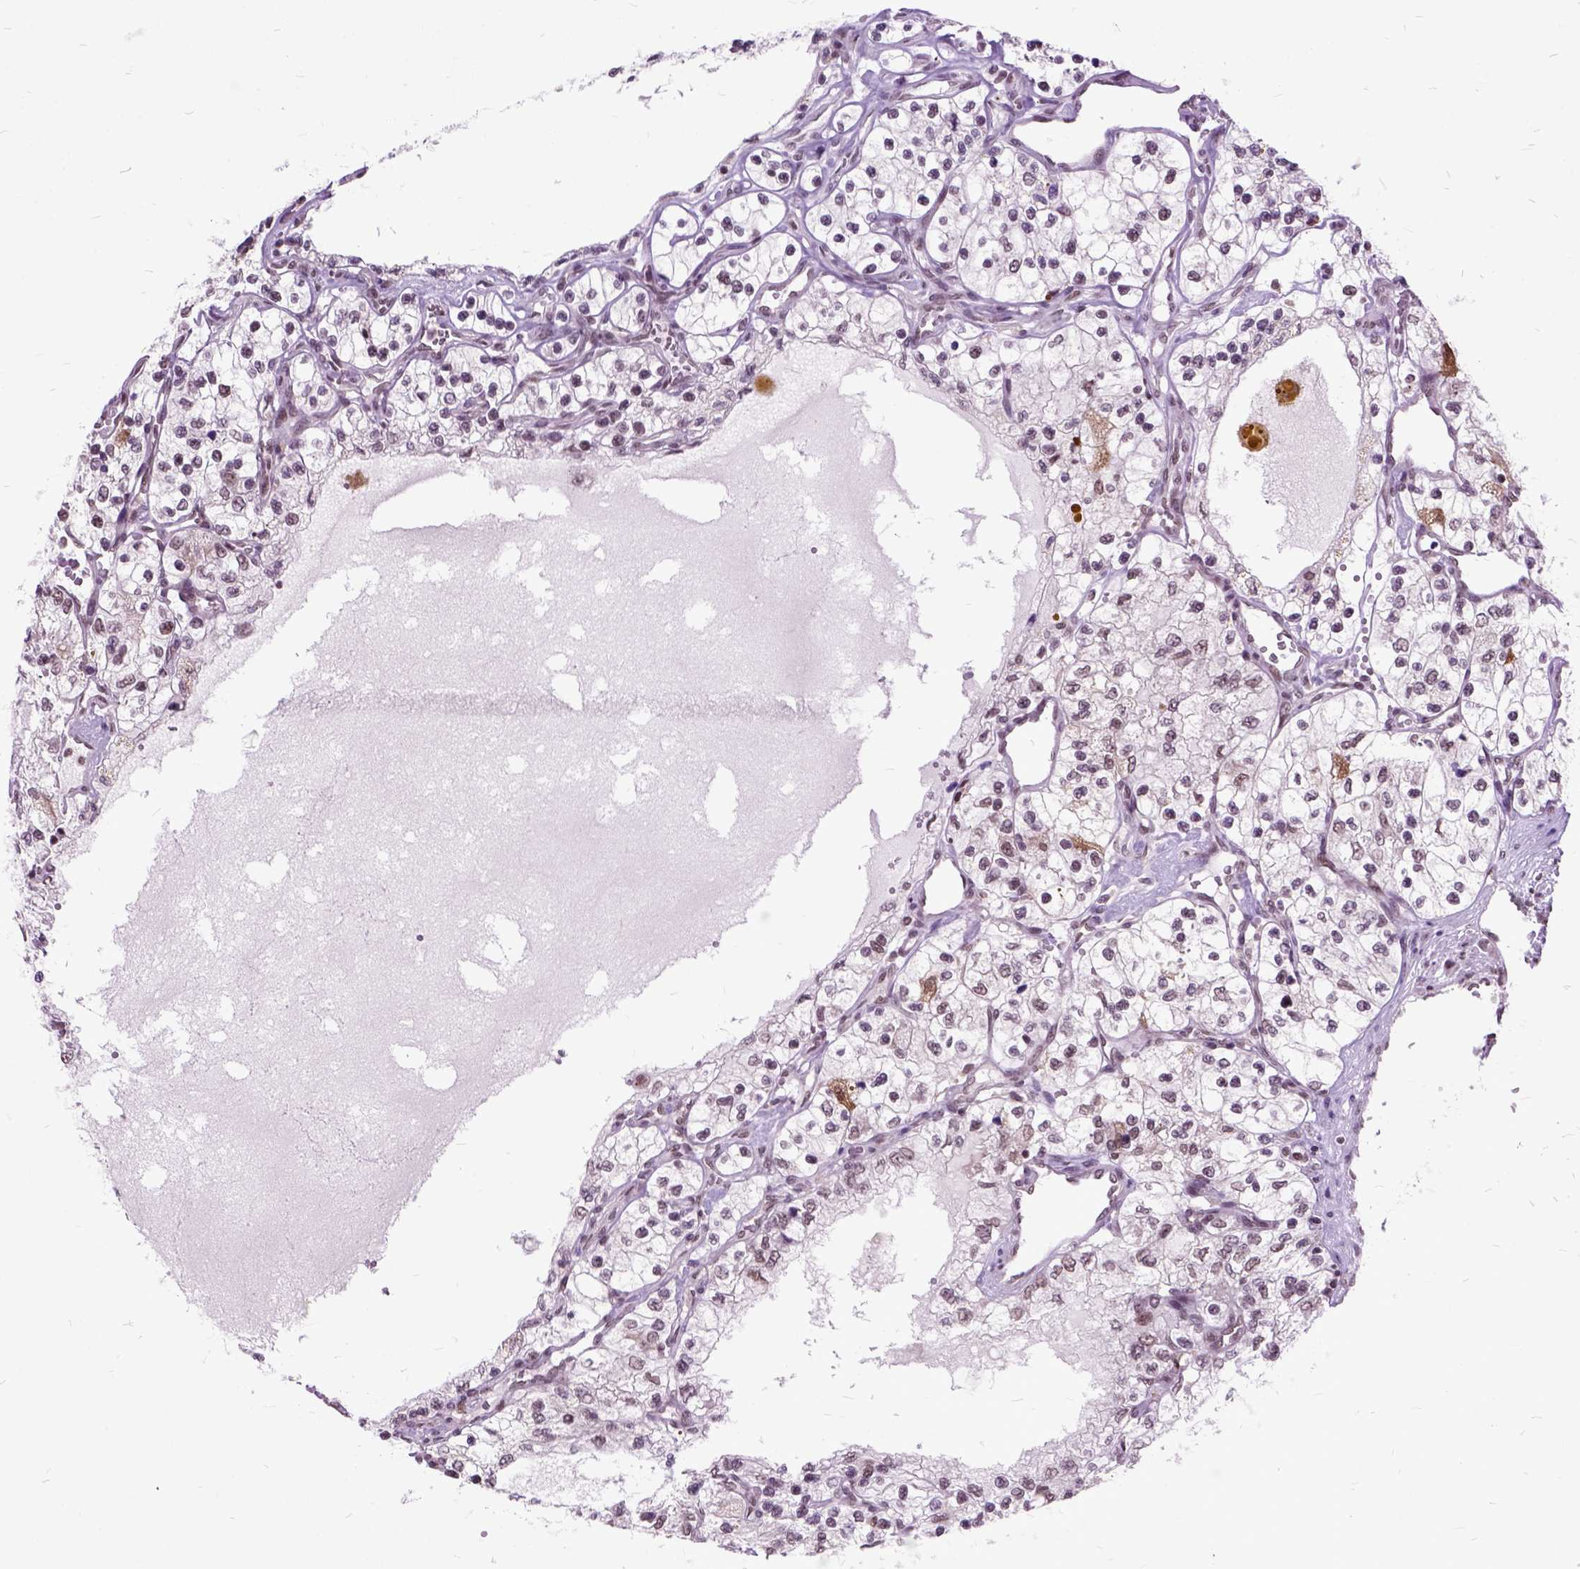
{"staining": {"intensity": "weak", "quantity": ">75%", "location": "nuclear"}, "tissue": "renal cancer", "cell_type": "Tumor cells", "image_type": "cancer", "snomed": [{"axis": "morphology", "description": "Adenocarcinoma, NOS"}, {"axis": "topography", "description": "Kidney"}], "caption": "Immunohistochemical staining of renal cancer shows low levels of weak nuclear protein positivity in approximately >75% of tumor cells.", "gene": "ORC5", "patient": {"sex": "female", "age": 69}}